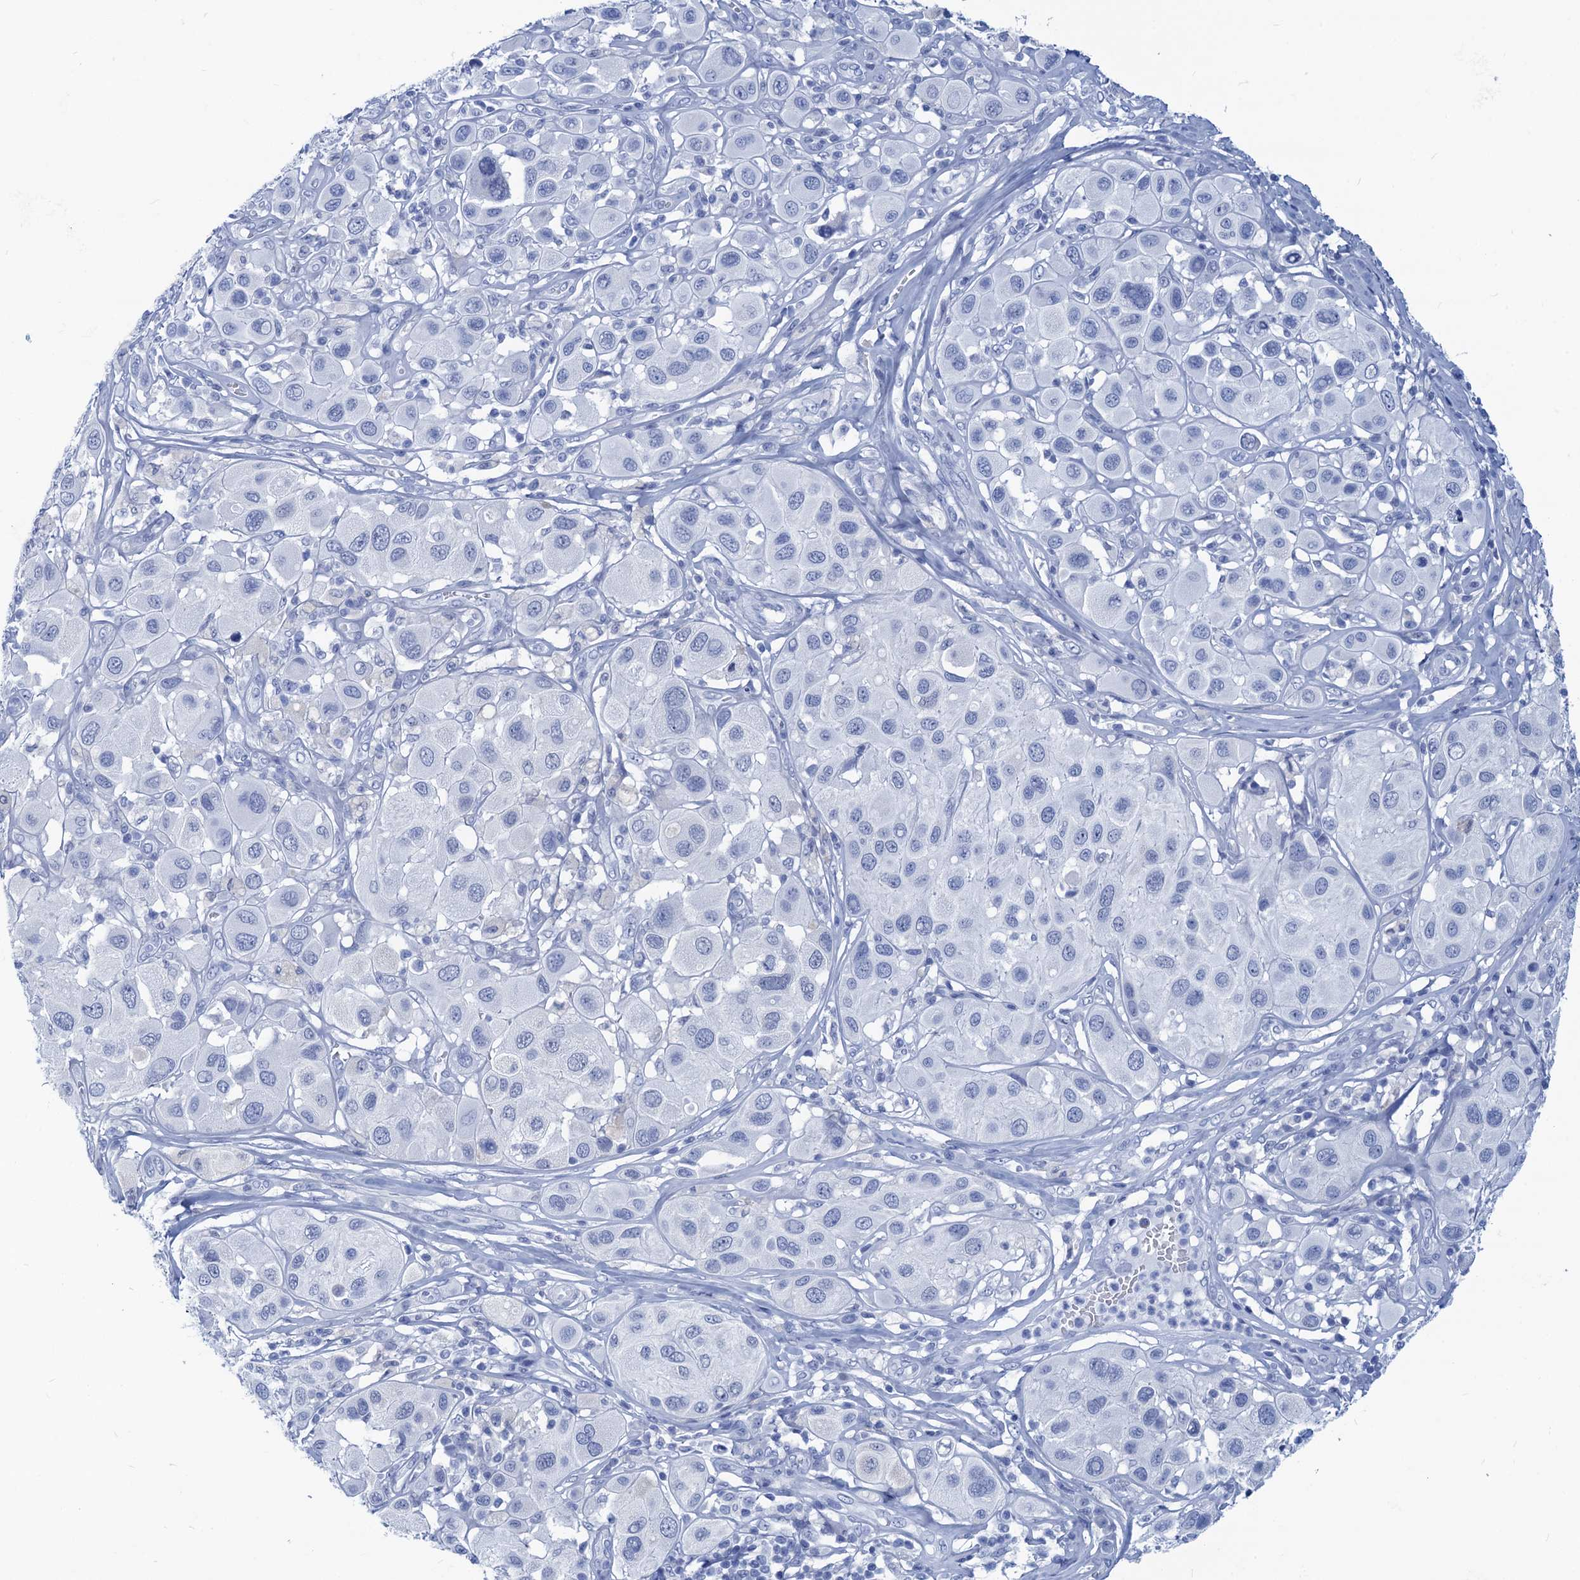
{"staining": {"intensity": "negative", "quantity": "none", "location": "none"}, "tissue": "melanoma", "cell_type": "Tumor cells", "image_type": "cancer", "snomed": [{"axis": "morphology", "description": "Malignant melanoma, Metastatic site"}, {"axis": "topography", "description": "Skin"}], "caption": "Tumor cells show no significant expression in melanoma.", "gene": "CABYR", "patient": {"sex": "male", "age": 41}}